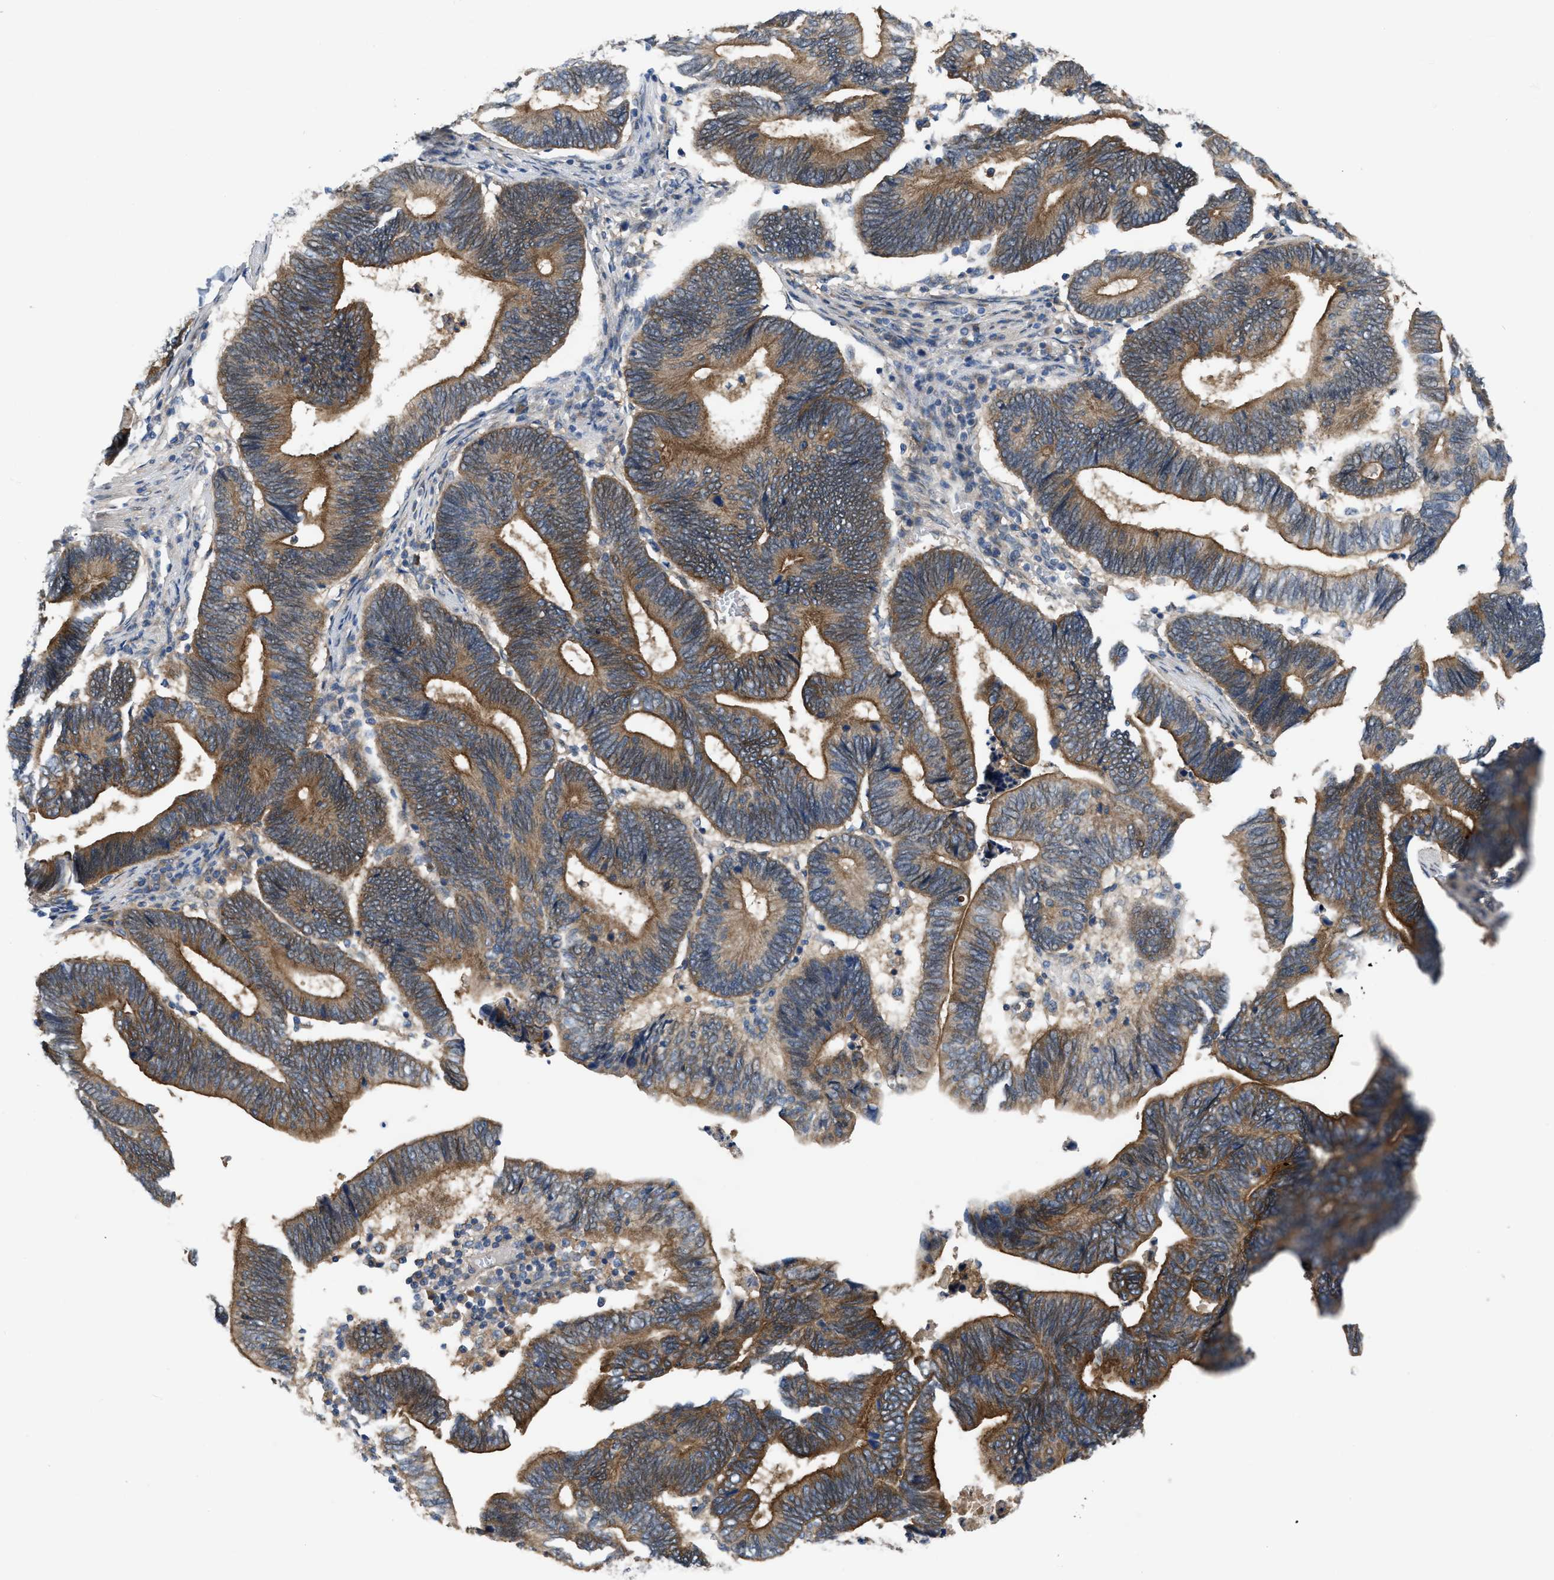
{"staining": {"intensity": "strong", "quantity": ">75%", "location": "cytoplasmic/membranous"}, "tissue": "pancreatic cancer", "cell_type": "Tumor cells", "image_type": "cancer", "snomed": [{"axis": "morphology", "description": "Adenocarcinoma, NOS"}, {"axis": "topography", "description": "Pancreas"}], "caption": "Strong cytoplasmic/membranous expression for a protein is identified in approximately >75% of tumor cells of adenocarcinoma (pancreatic) using immunohistochemistry (IHC).", "gene": "MYO18A", "patient": {"sex": "female", "age": 70}}